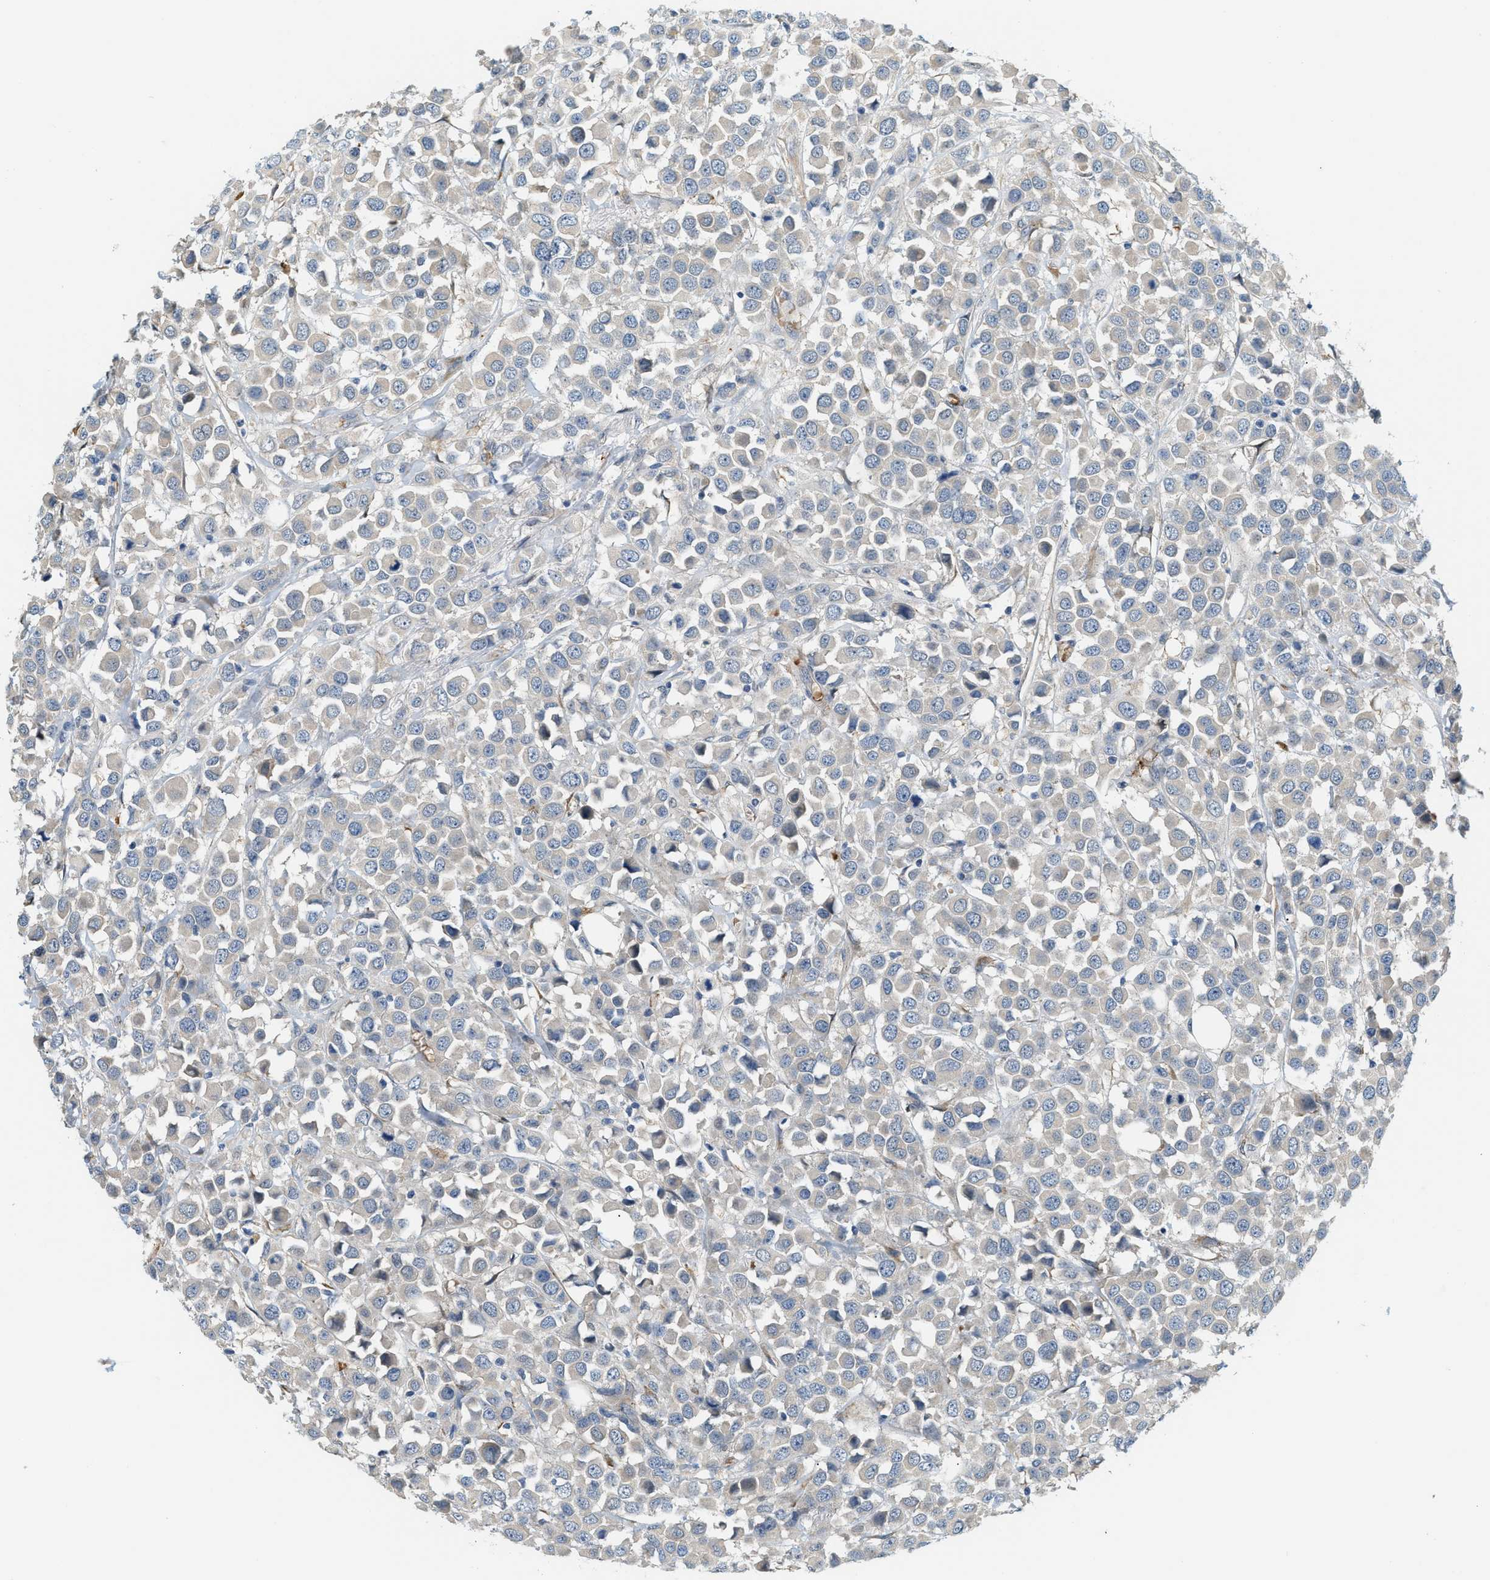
{"staining": {"intensity": "negative", "quantity": "none", "location": "none"}, "tissue": "breast cancer", "cell_type": "Tumor cells", "image_type": "cancer", "snomed": [{"axis": "morphology", "description": "Duct carcinoma"}, {"axis": "topography", "description": "Breast"}], "caption": "Immunohistochemical staining of human breast cancer (invasive ductal carcinoma) shows no significant positivity in tumor cells.", "gene": "CYTH2", "patient": {"sex": "female", "age": 61}}